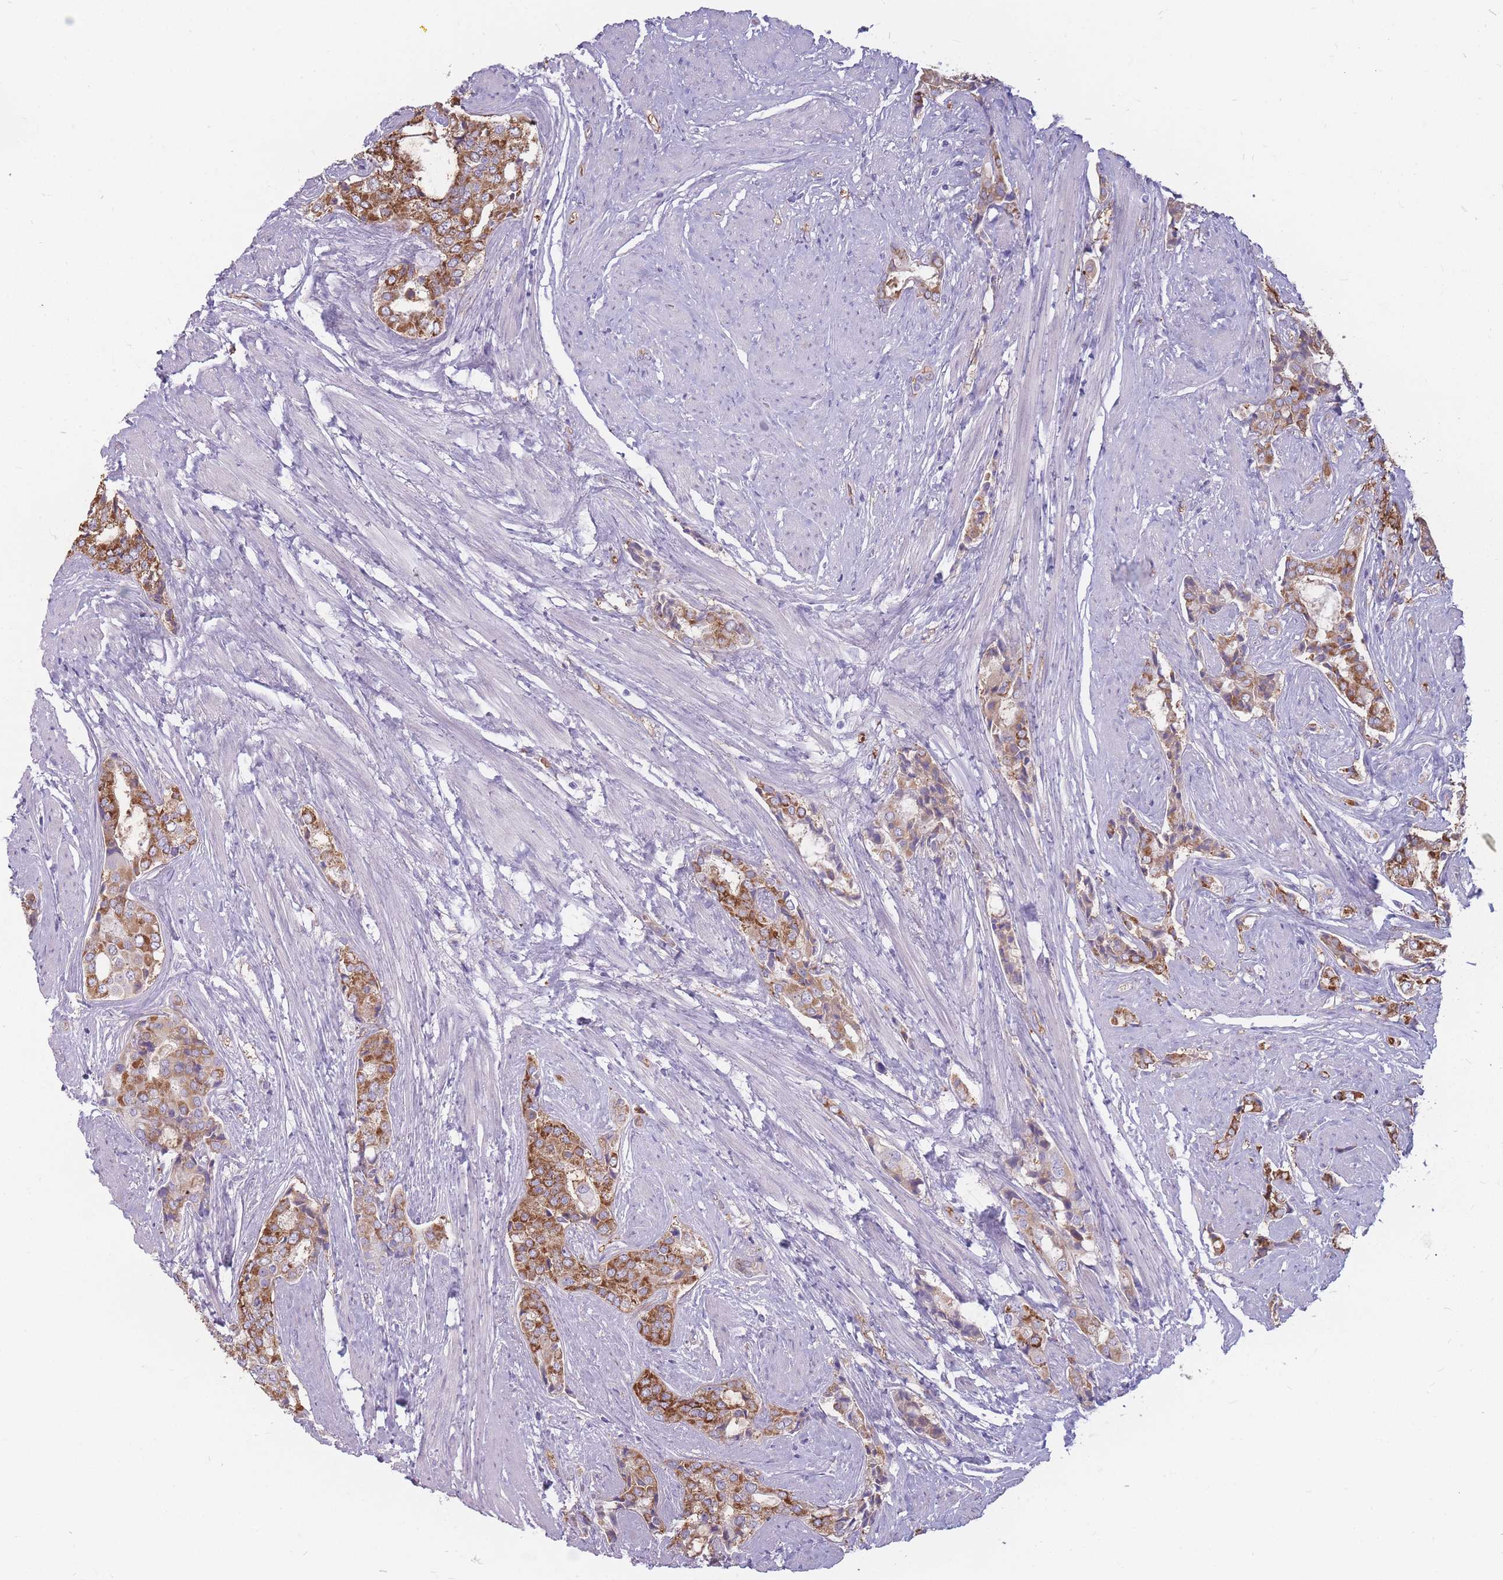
{"staining": {"intensity": "moderate", "quantity": ">75%", "location": "cytoplasmic/membranous"}, "tissue": "prostate cancer", "cell_type": "Tumor cells", "image_type": "cancer", "snomed": [{"axis": "morphology", "description": "Adenocarcinoma, High grade"}, {"axis": "topography", "description": "Prostate"}], "caption": "IHC histopathology image of prostate cancer (adenocarcinoma (high-grade)) stained for a protein (brown), which displays medium levels of moderate cytoplasmic/membranous expression in approximately >75% of tumor cells.", "gene": "GNA11", "patient": {"sex": "male", "age": 71}}